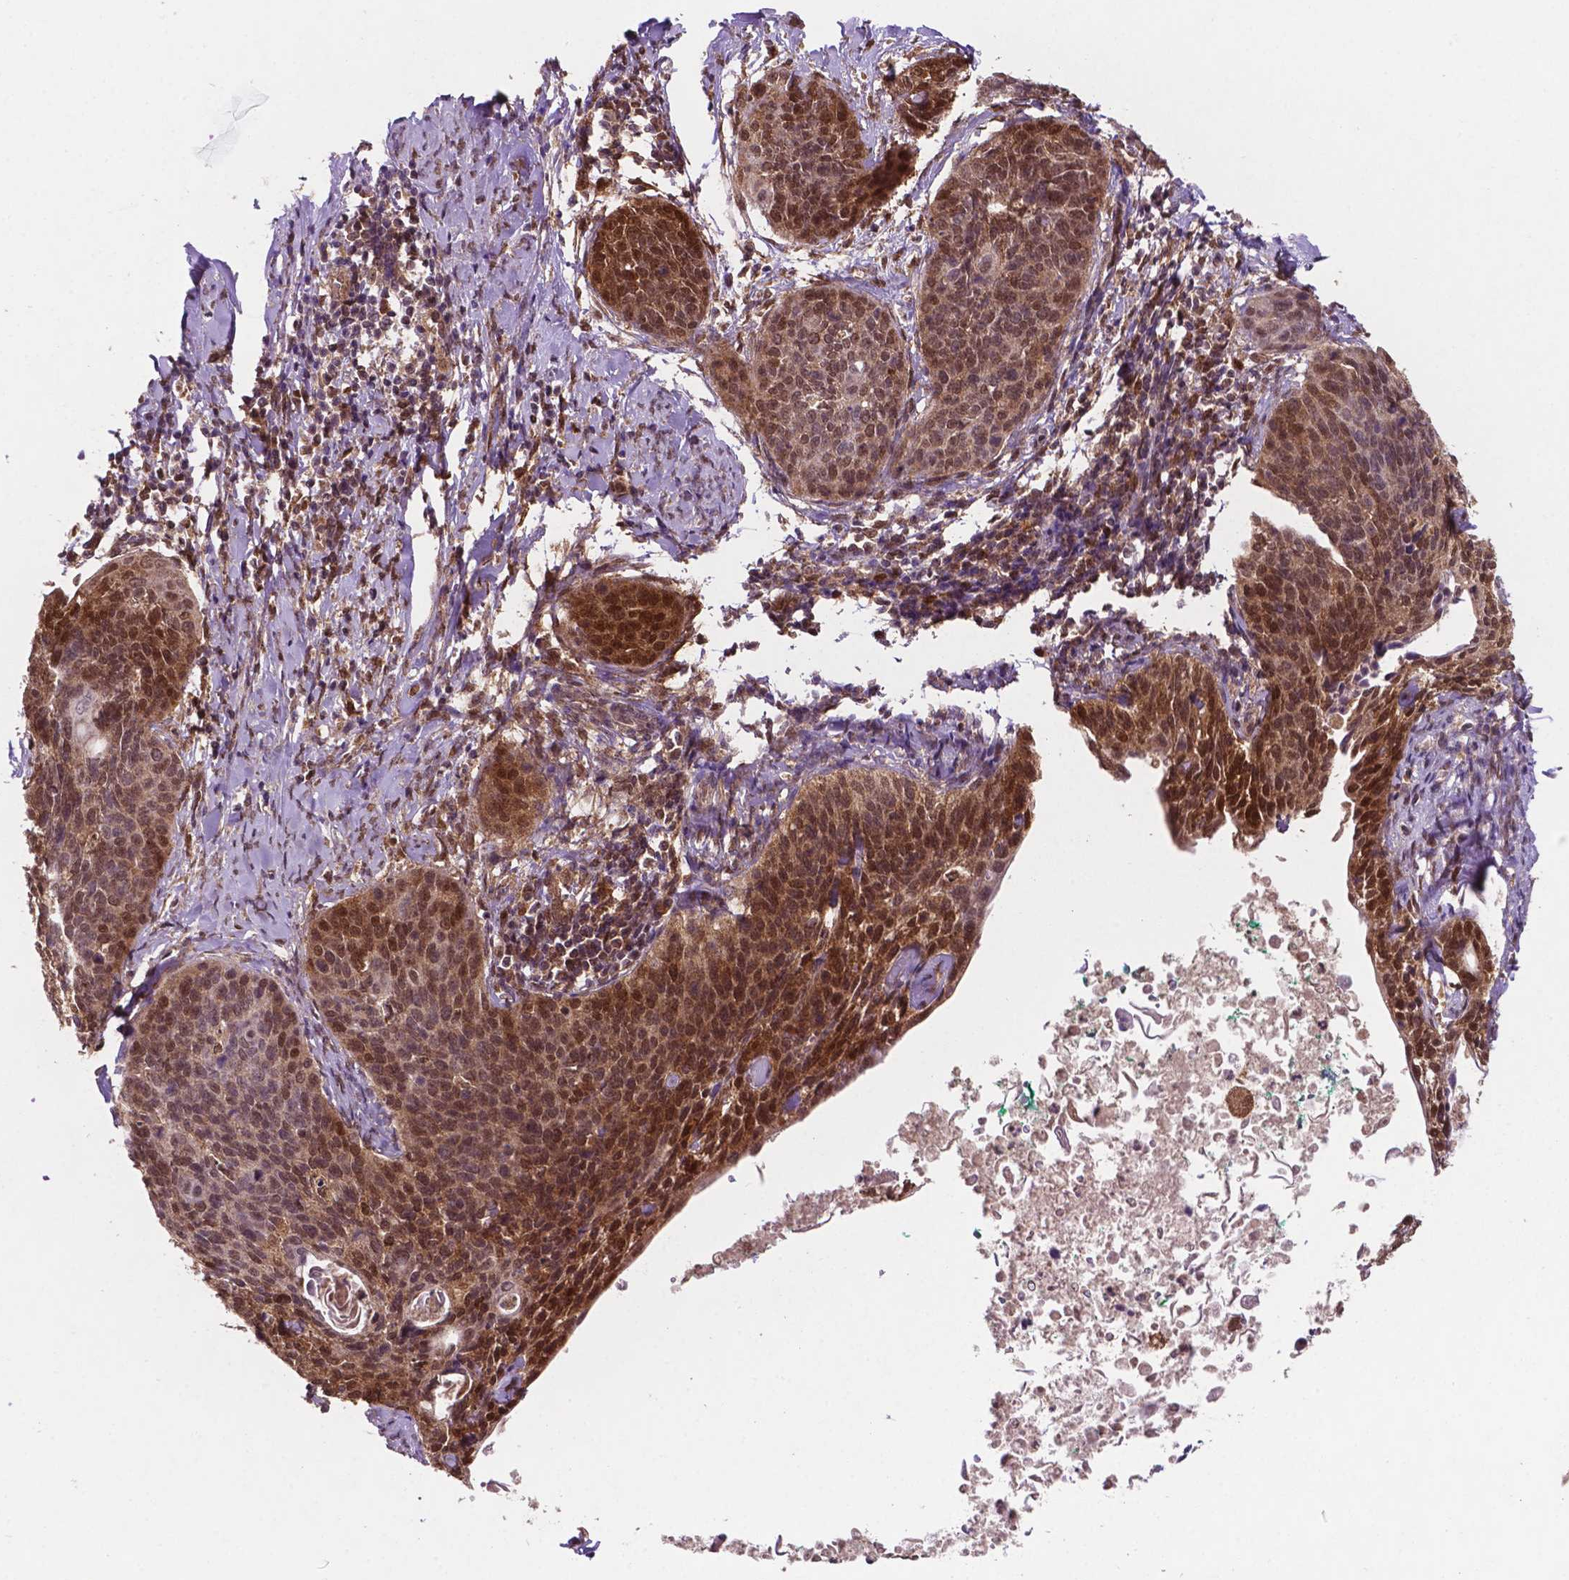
{"staining": {"intensity": "moderate", "quantity": ">75%", "location": "cytoplasmic/membranous,nuclear"}, "tissue": "cervical cancer", "cell_type": "Tumor cells", "image_type": "cancer", "snomed": [{"axis": "morphology", "description": "Squamous cell carcinoma, NOS"}, {"axis": "topography", "description": "Cervix"}], "caption": "Immunohistochemistry (IHC) micrograph of cervical squamous cell carcinoma stained for a protein (brown), which shows medium levels of moderate cytoplasmic/membranous and nuclear positivity in approximately >75% of tumor cells.", "gene": "UBE2L6", "patient": {"sex": "female", "age": 69}}